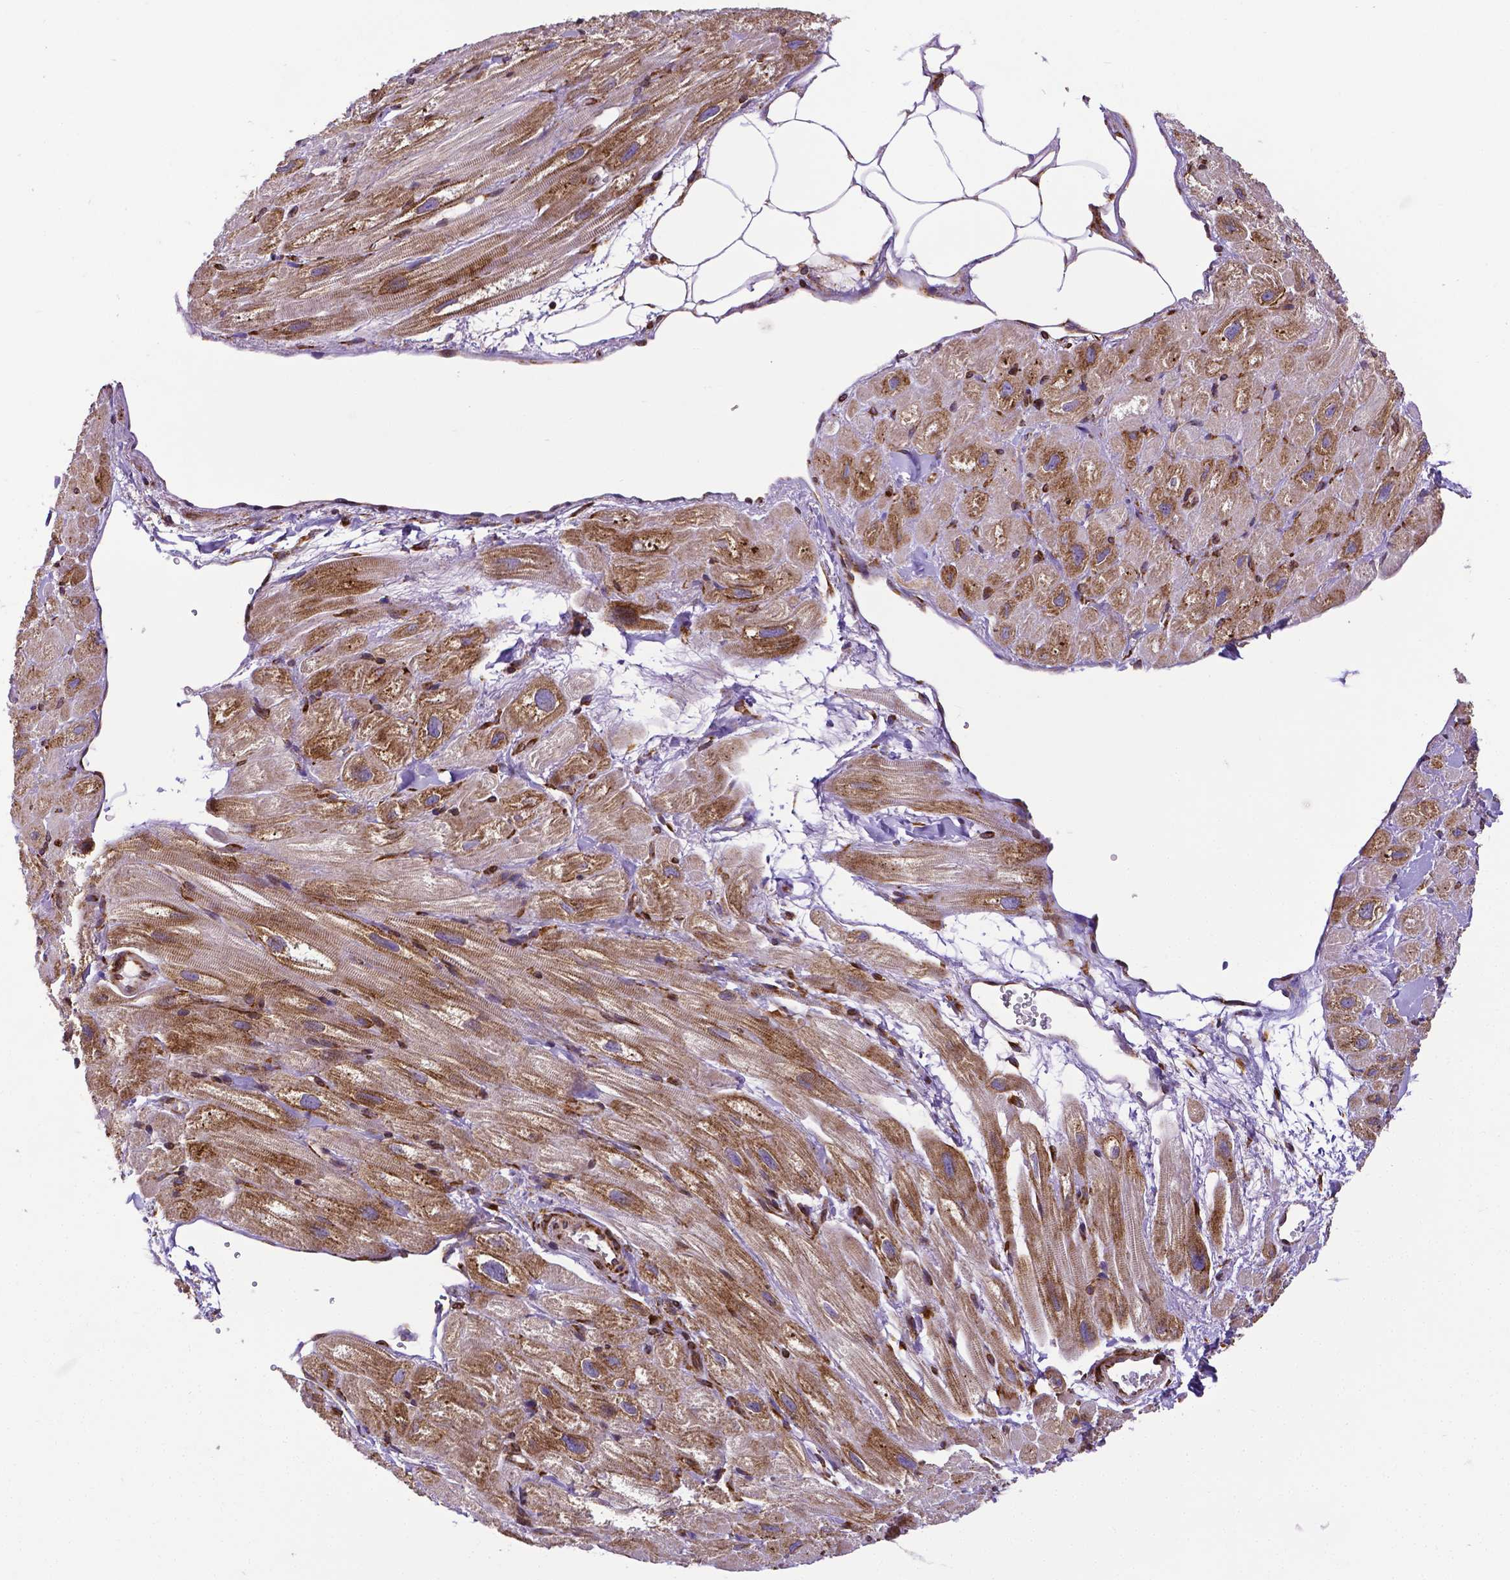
{"staining": {"intensity": "moderate", "quantity": "25%-75%", "location": "cytoplasmic/membranous"}, "tissue": "heart muscle", "cell_type": "Cardiomyocytes", "image_type": "normal", "snomed": [{"axis": "morphology", "description": "Normal tissue, NOS"}, {"axis": "topography", "description": "Heart"}], "caption": "Moderate cytoplasmic/membranous staining is seen in about 25%-75% of cardiomyocytes in normal heart muscle.", "gene": "MTDH", "patient": {"sex": "female", "age": 62}}